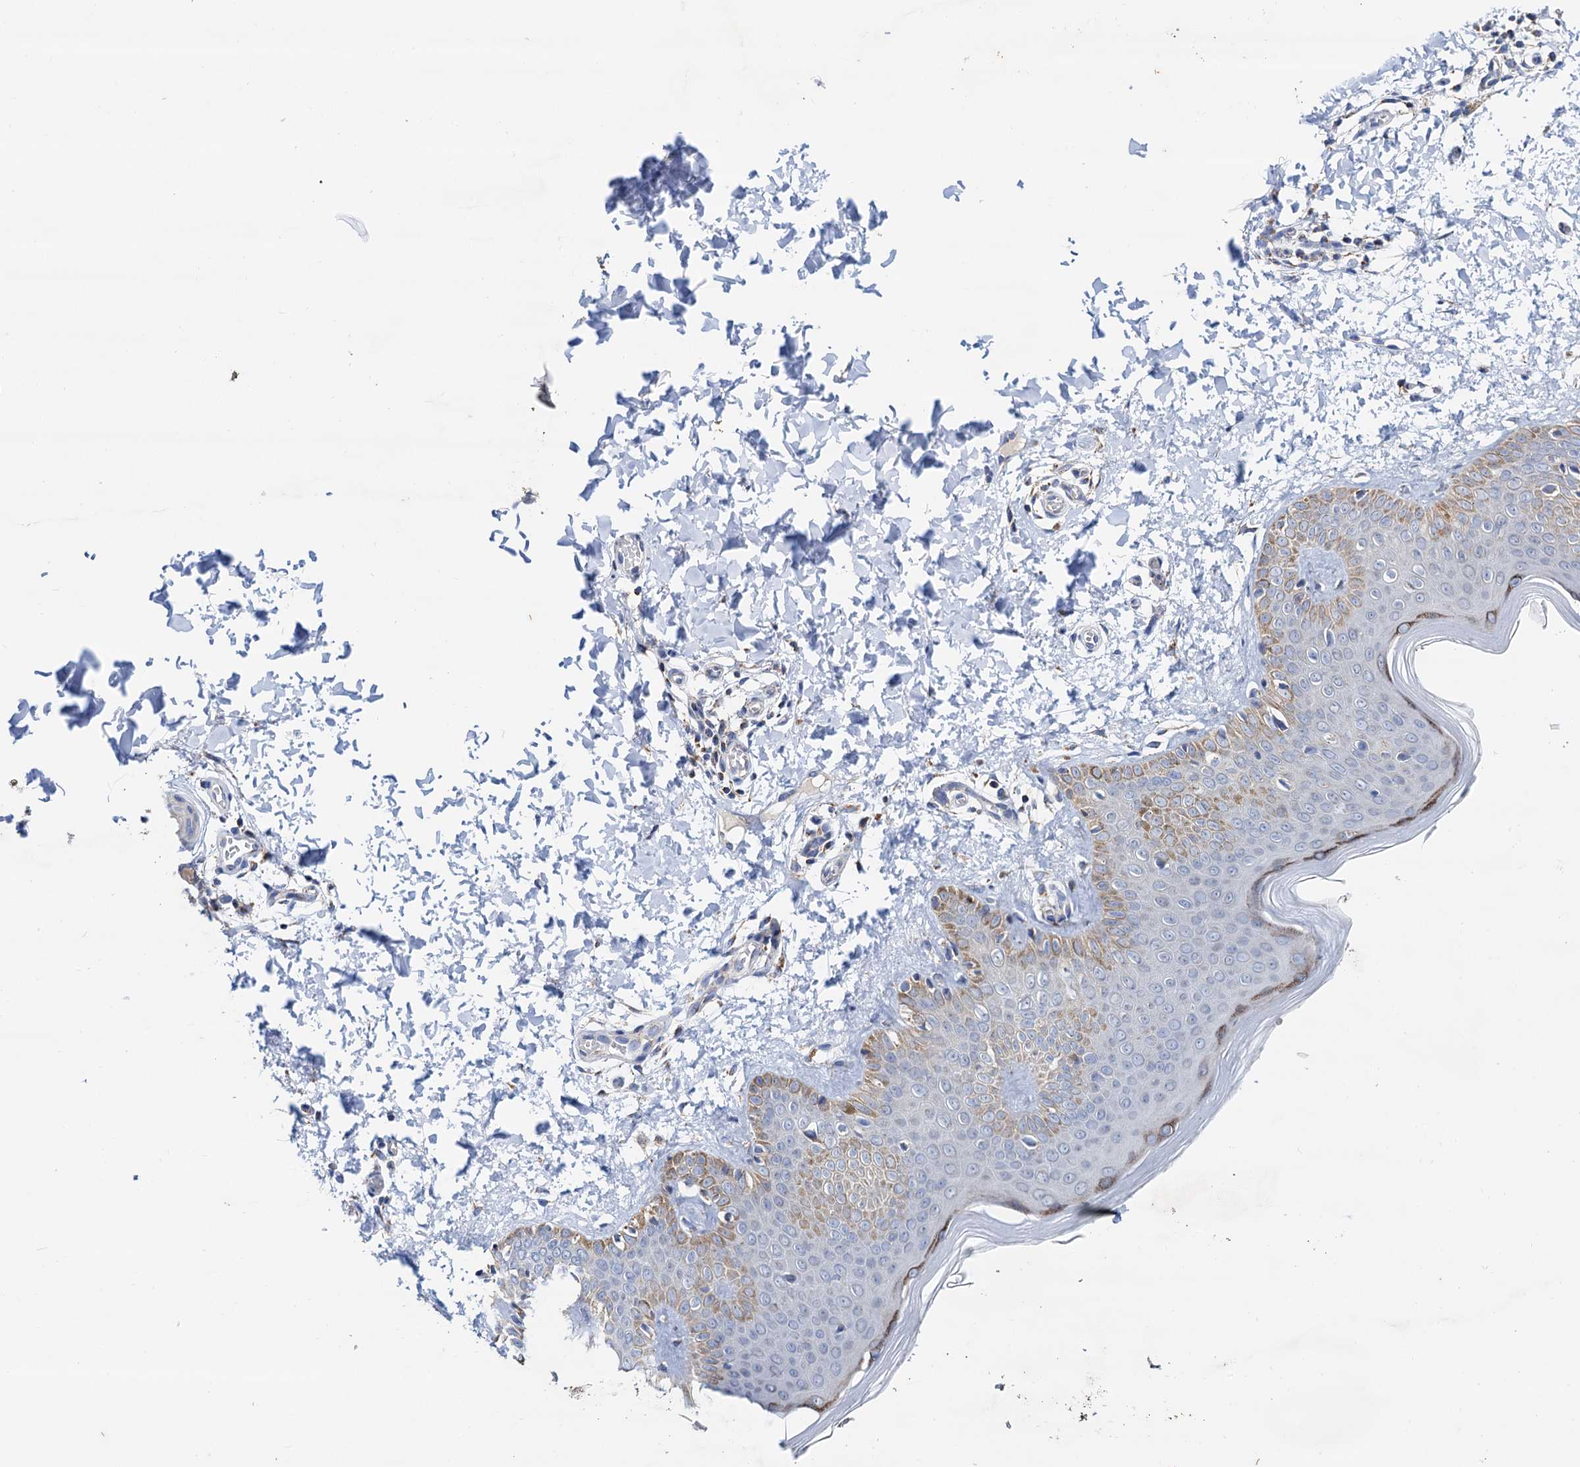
{"staining": {"intensity": "negative", "quantity": "none", "location": "none"}, "tissue": "skin", "cell_type": "Fibroblasts", "image_type": "normal", "snomed": [{"axis": "morphology", "description": "Normal tissue, NOS"}, {"axis": "topography", "description": "Skin"}], "caption": "An image of skin stained for a protein demonstrates no brown staining in fibroblasts. (DAB immunohistochemistry with hematoxylin counter stain).", "gene": "C2CD3", "patient": {"sex": "male", "age": 36}}